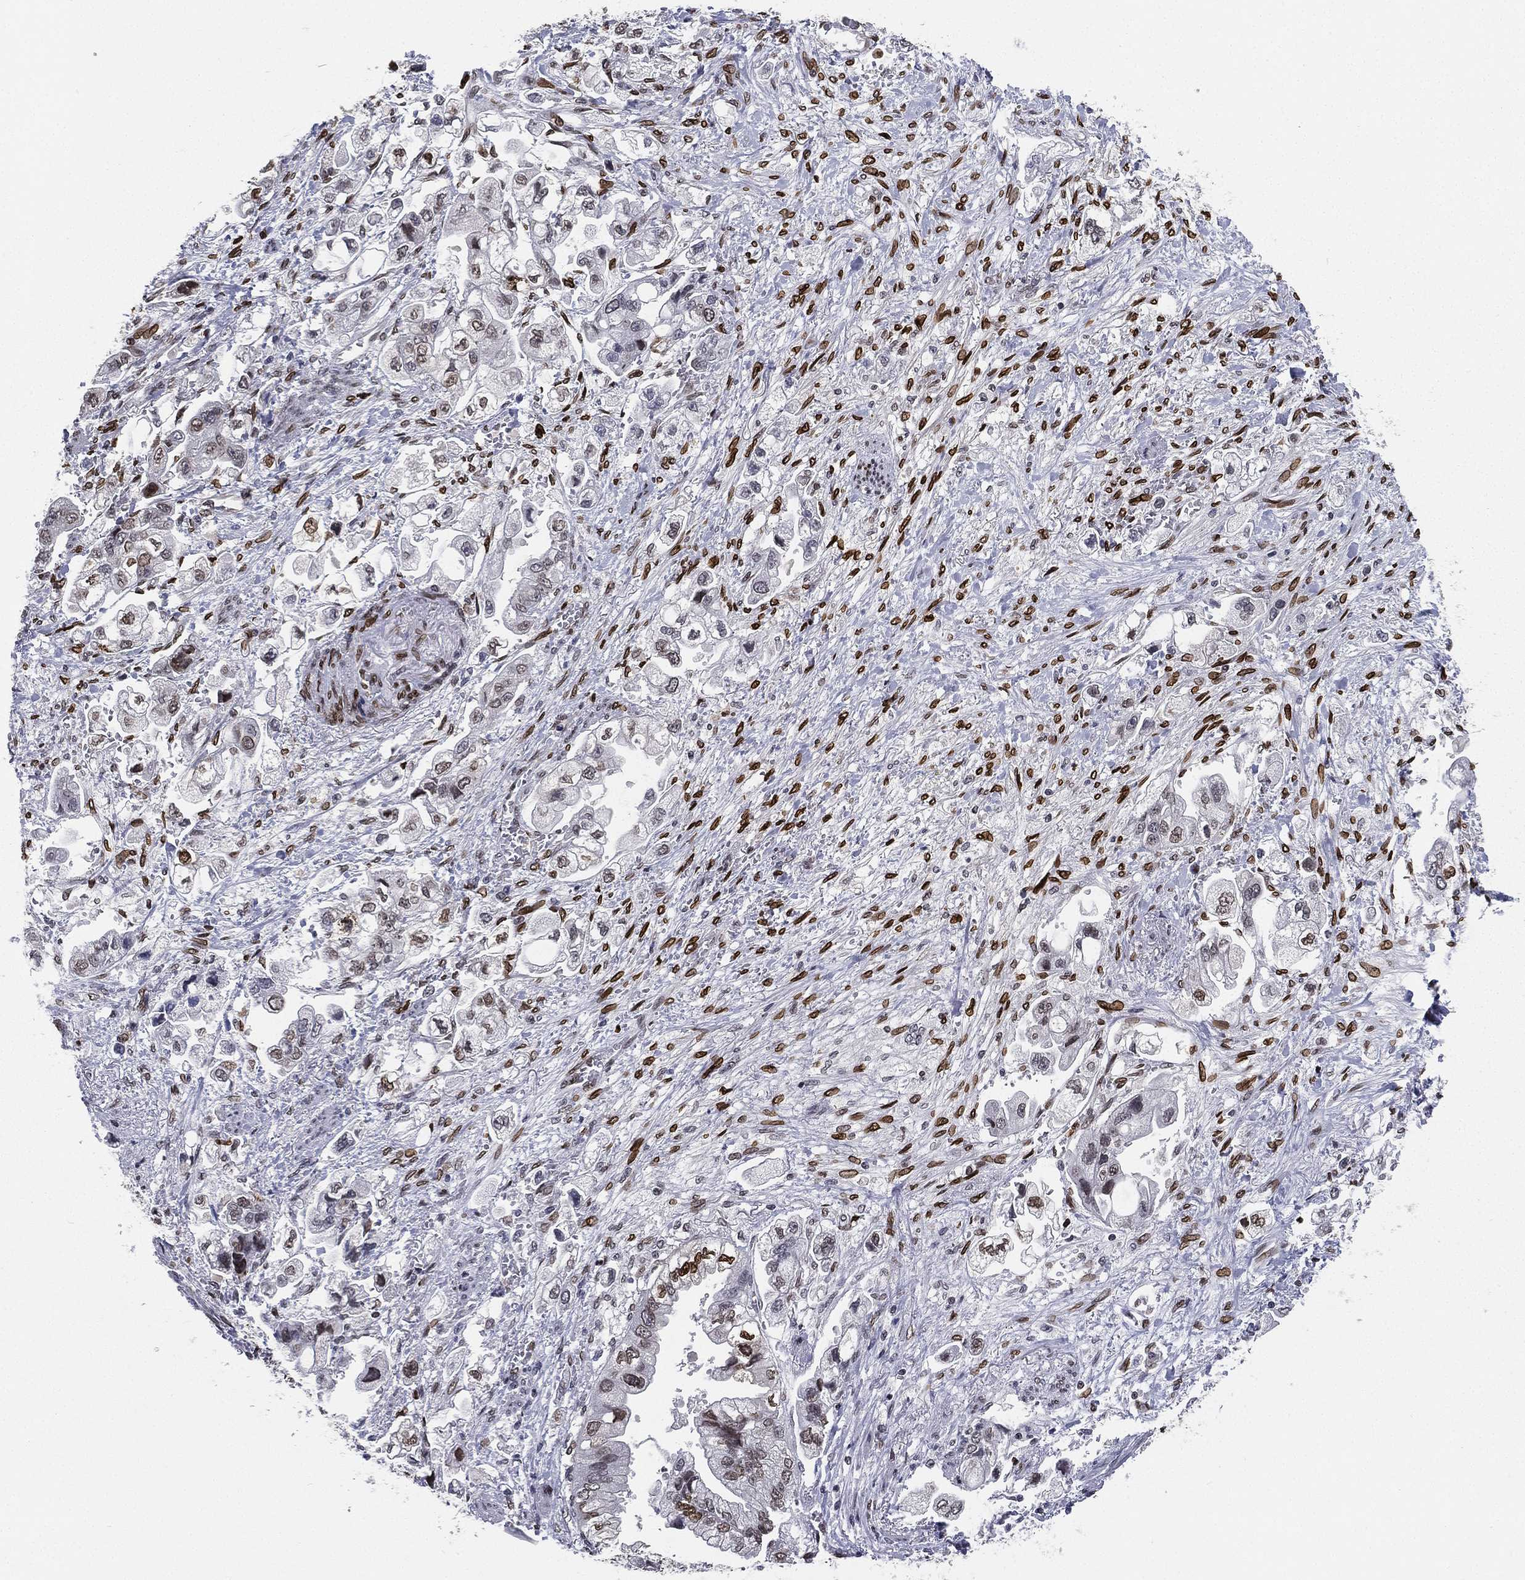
{"staining": {"intensity": "strong", "quantity": "<25%", "location": "nuclear"}, "tissue": "stomach cancer", "cell_type": "Tumor cells", "image_type": "cancer", "snomed": [{"axis": "morphology", "description": "Normal tissue, NOS"}, {"axis": "morphology", "description": "Adenocarcinoma, NOS"}, {"axis": "topography", "description": "Stomach"}], "caption": "An IHC micrograph of neoplastic tissue is shown. Protein staining in brown shows strong nuclear positivity in stomach cancer within tumor cells. (Stains: DAB in brown, nuclei in blue, Microscopy: brightfield microscopy at high magnification).", "gene": "LMNB1", "patient": {"sex": "male", "age": 62}}